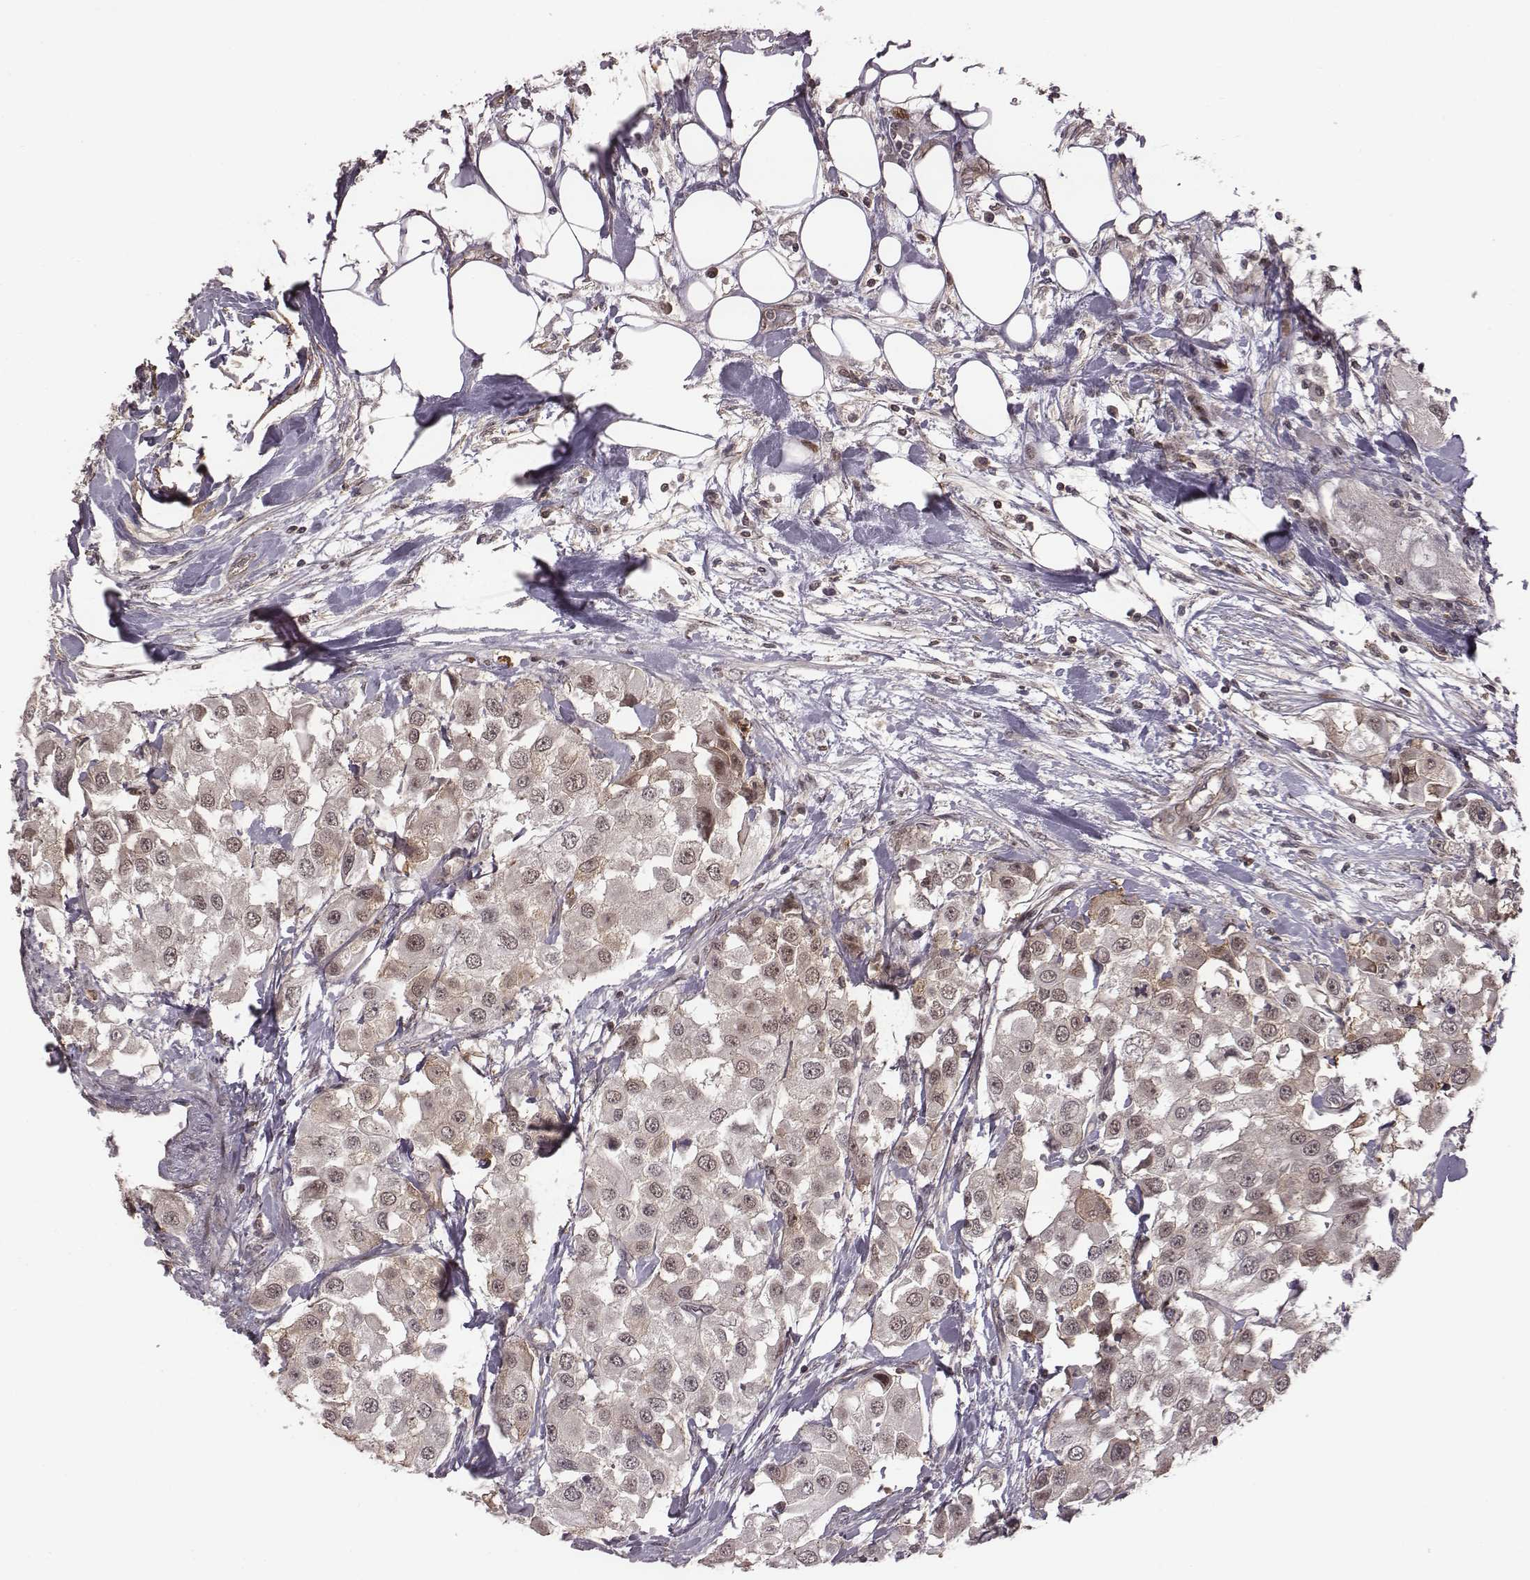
{"staining": {"intensity": "weak", "quantity": "25%-75%", "location": "cytoplasmic/membranous,nuclear"}, "tissue": "urothelial cancer", "cell_type": "Tumor cells", "image_type": "cancer", "snomed": [{"axis": "morphology", "description": "Urothelial carcinoma, High grade"}, {"axis": "topography", "description": "Urinary bladder"}], "caption": "IHC of human urothelial cancer shows low levels of weak cytoplasmic/membranous and nuclear positivity in about 25%-75% of tumor cells.", "gene": "RPL3", "patient": {"sex": "female", "age": 64}}